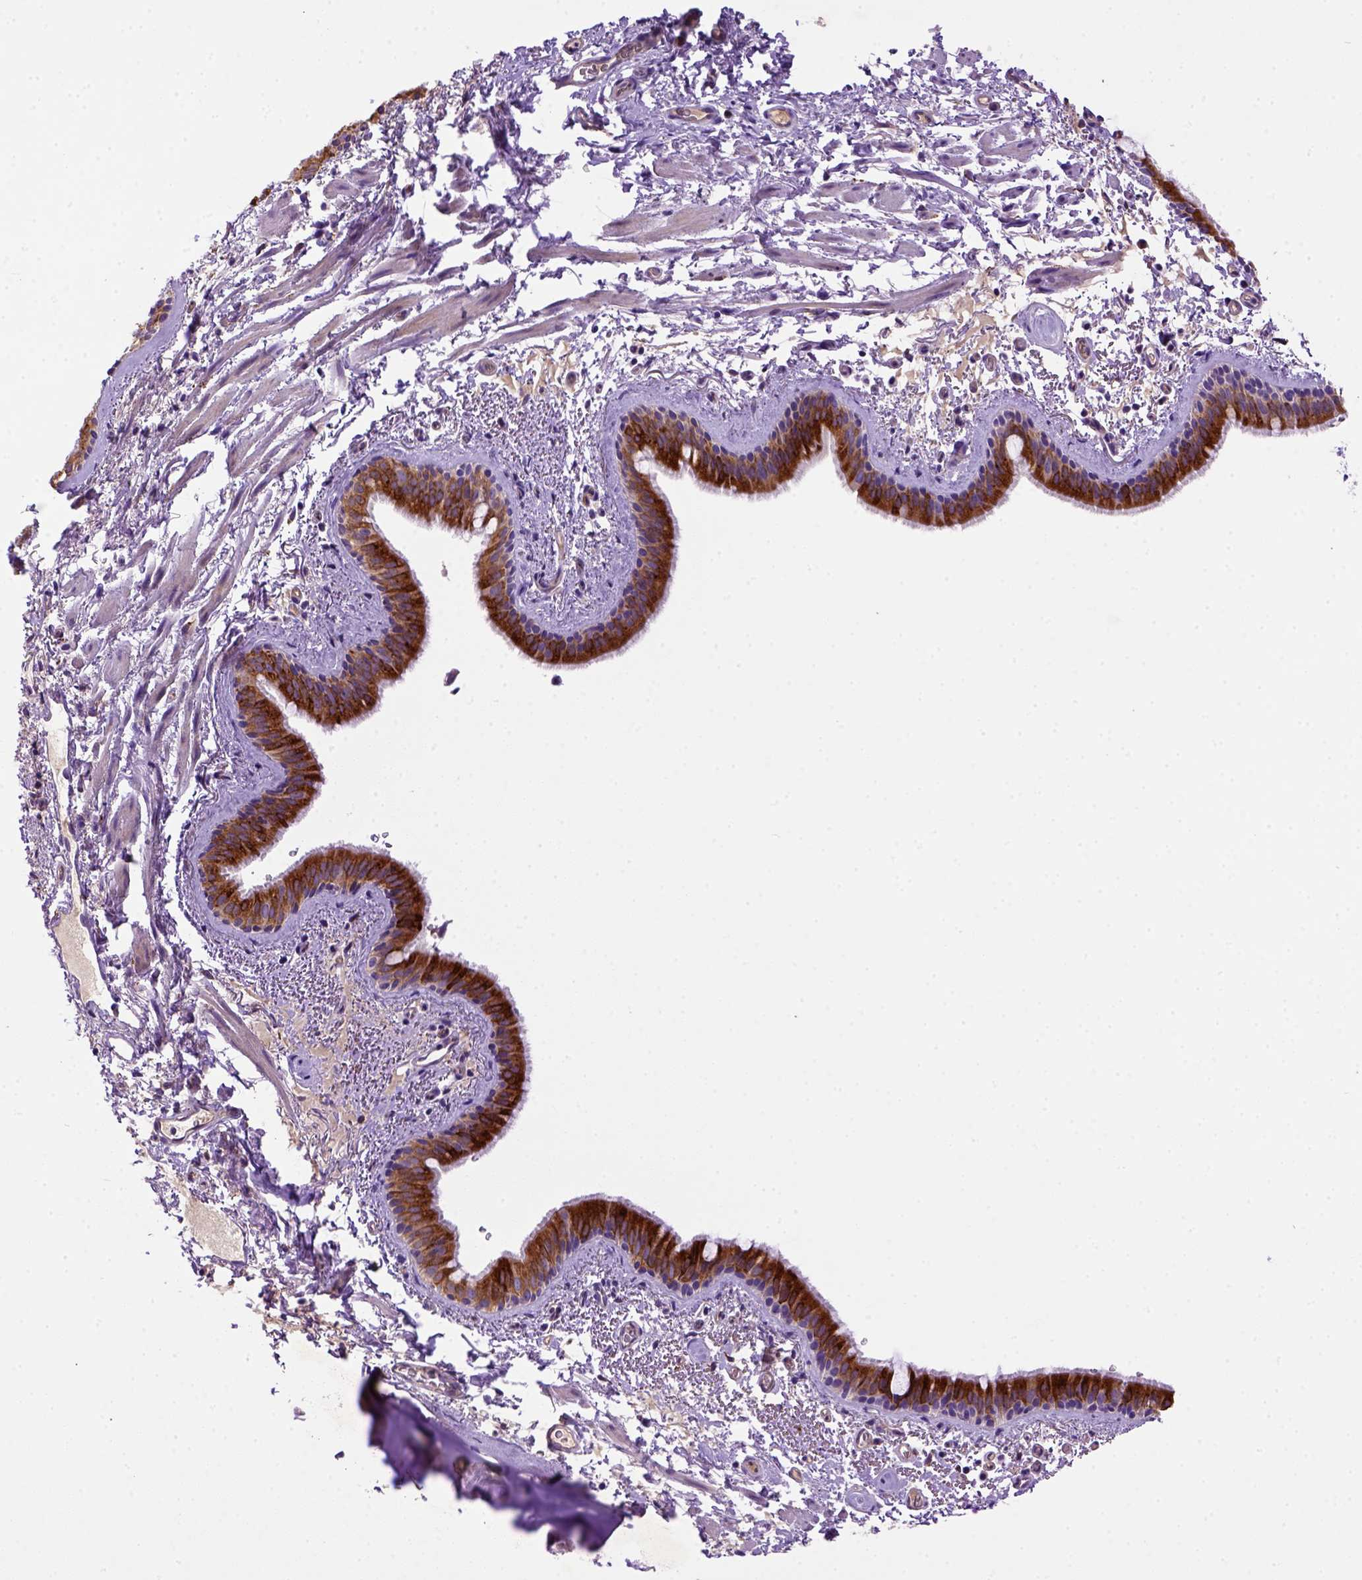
{"staining": {"intensity": "strong", "quantity": ">75%", "location": "cytoplasmic/membranous"}, "tissue": "bronchus", "cell_type": "Respiratory epithelial cells", "image_type": "normal", "snomed": [{"axis": "morphology", "description": "Normal tissue, NOS"}, {"axis": "topography", "description": "Bronchus"}], "caption": "This is a histology image of IHC staining of normal bronchus, which shows strong positivity in the cytoplasmic/membranous of respiratory epithelial cells.", "gene": "DEPDC1B", "patient": {"sex": "female", "age": 61}}